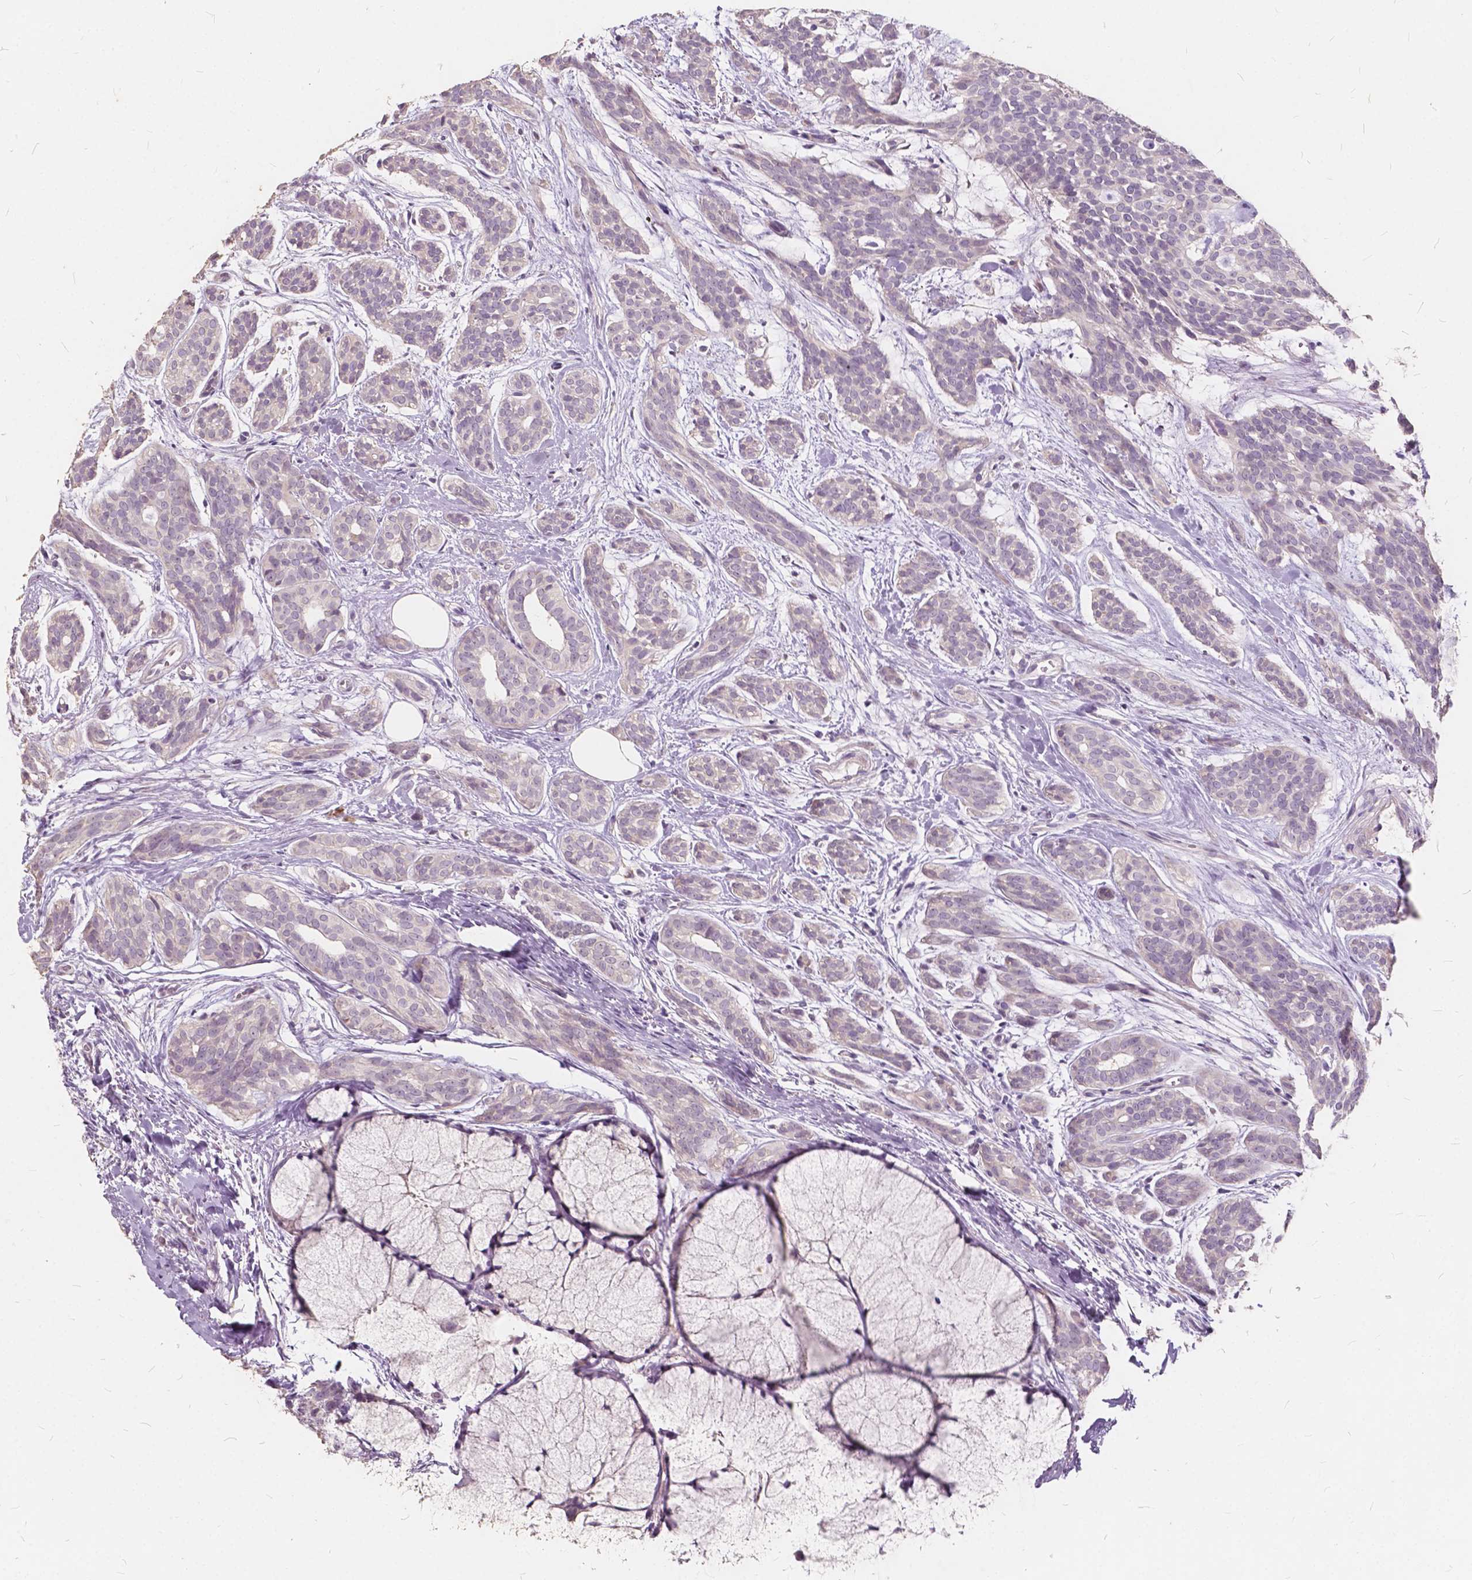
{"staining": {"intensity": "negative", "quantity": "none", "location": "none"}, "tissue": "head and neck cancer", "cell_type": "Tumor cells", "image_type": "cancer", "snomed": [{"axis": "morphology", "description": "Adenocarcinoma, NOS"}, {"axis": "topography", "description": "Head-Neck"}], "caption": "The photomicrograph demonstrates no significant staining in tumor cells of adenocarcinoma (head and neck).", "gene": "SLC7A8", "patient": {"sex": "male", "age": 66}}